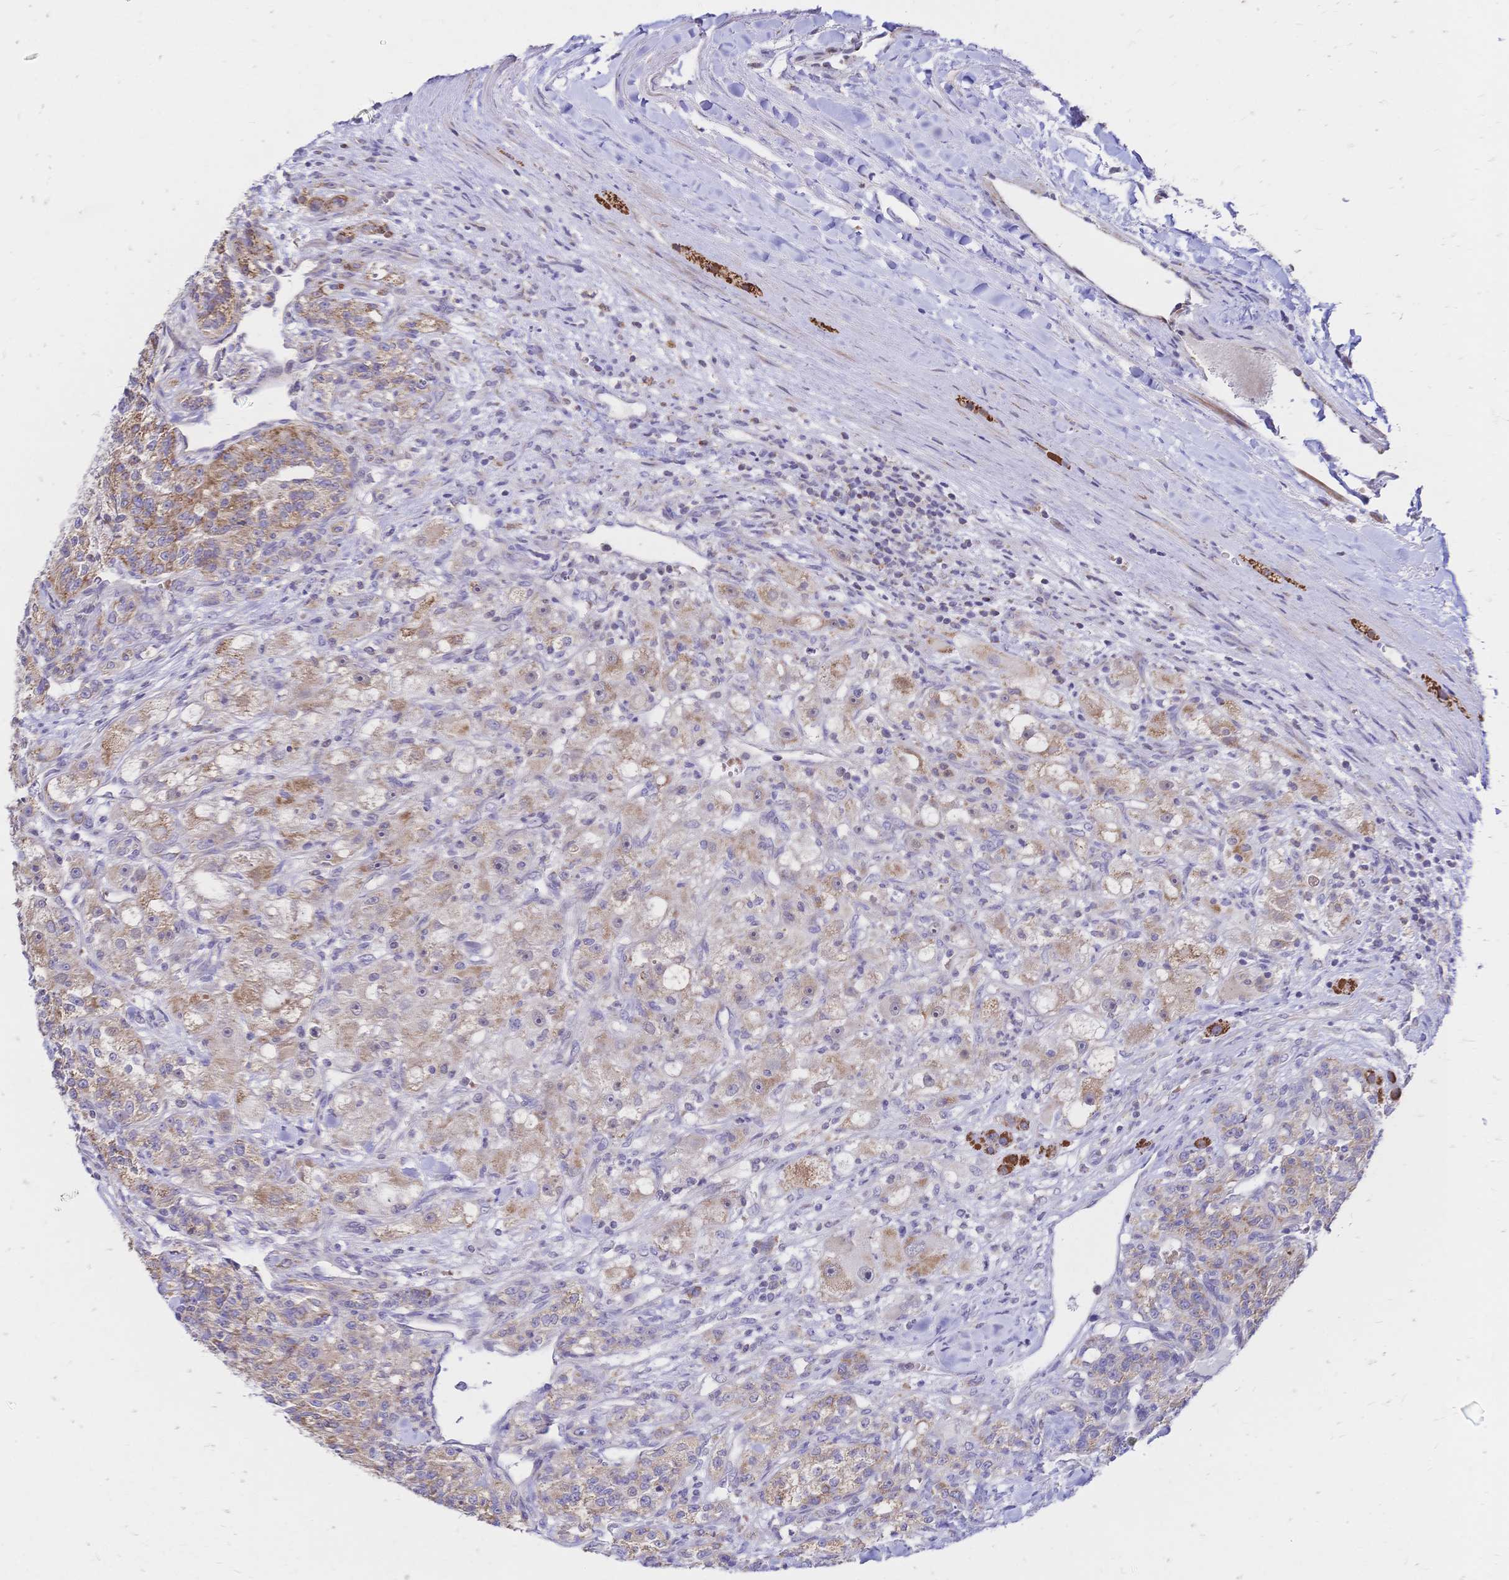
{"staining": {"intensity": "moderate", "quantity": "25%-75%", "location": "cytoplasmic/membranous"}, "tissue": "renal cancer", "cell_type": "Tumor cells", "image_type": "cancer", "snomed": [{"axis": "morphology", "description": "Adenocarcinoma, NOS"}, {"axis": "topography", "description": "Kidney"}], "caption": "Renal cancer (adenocarcinoma) stained with a brown dye demonstrates moderate cytoplasmic/membranous positive positivity in approximately 25%-75% of tumor cells.", "gene": "CLEC18B", "patient": {"sex": "female", "age": 63}}